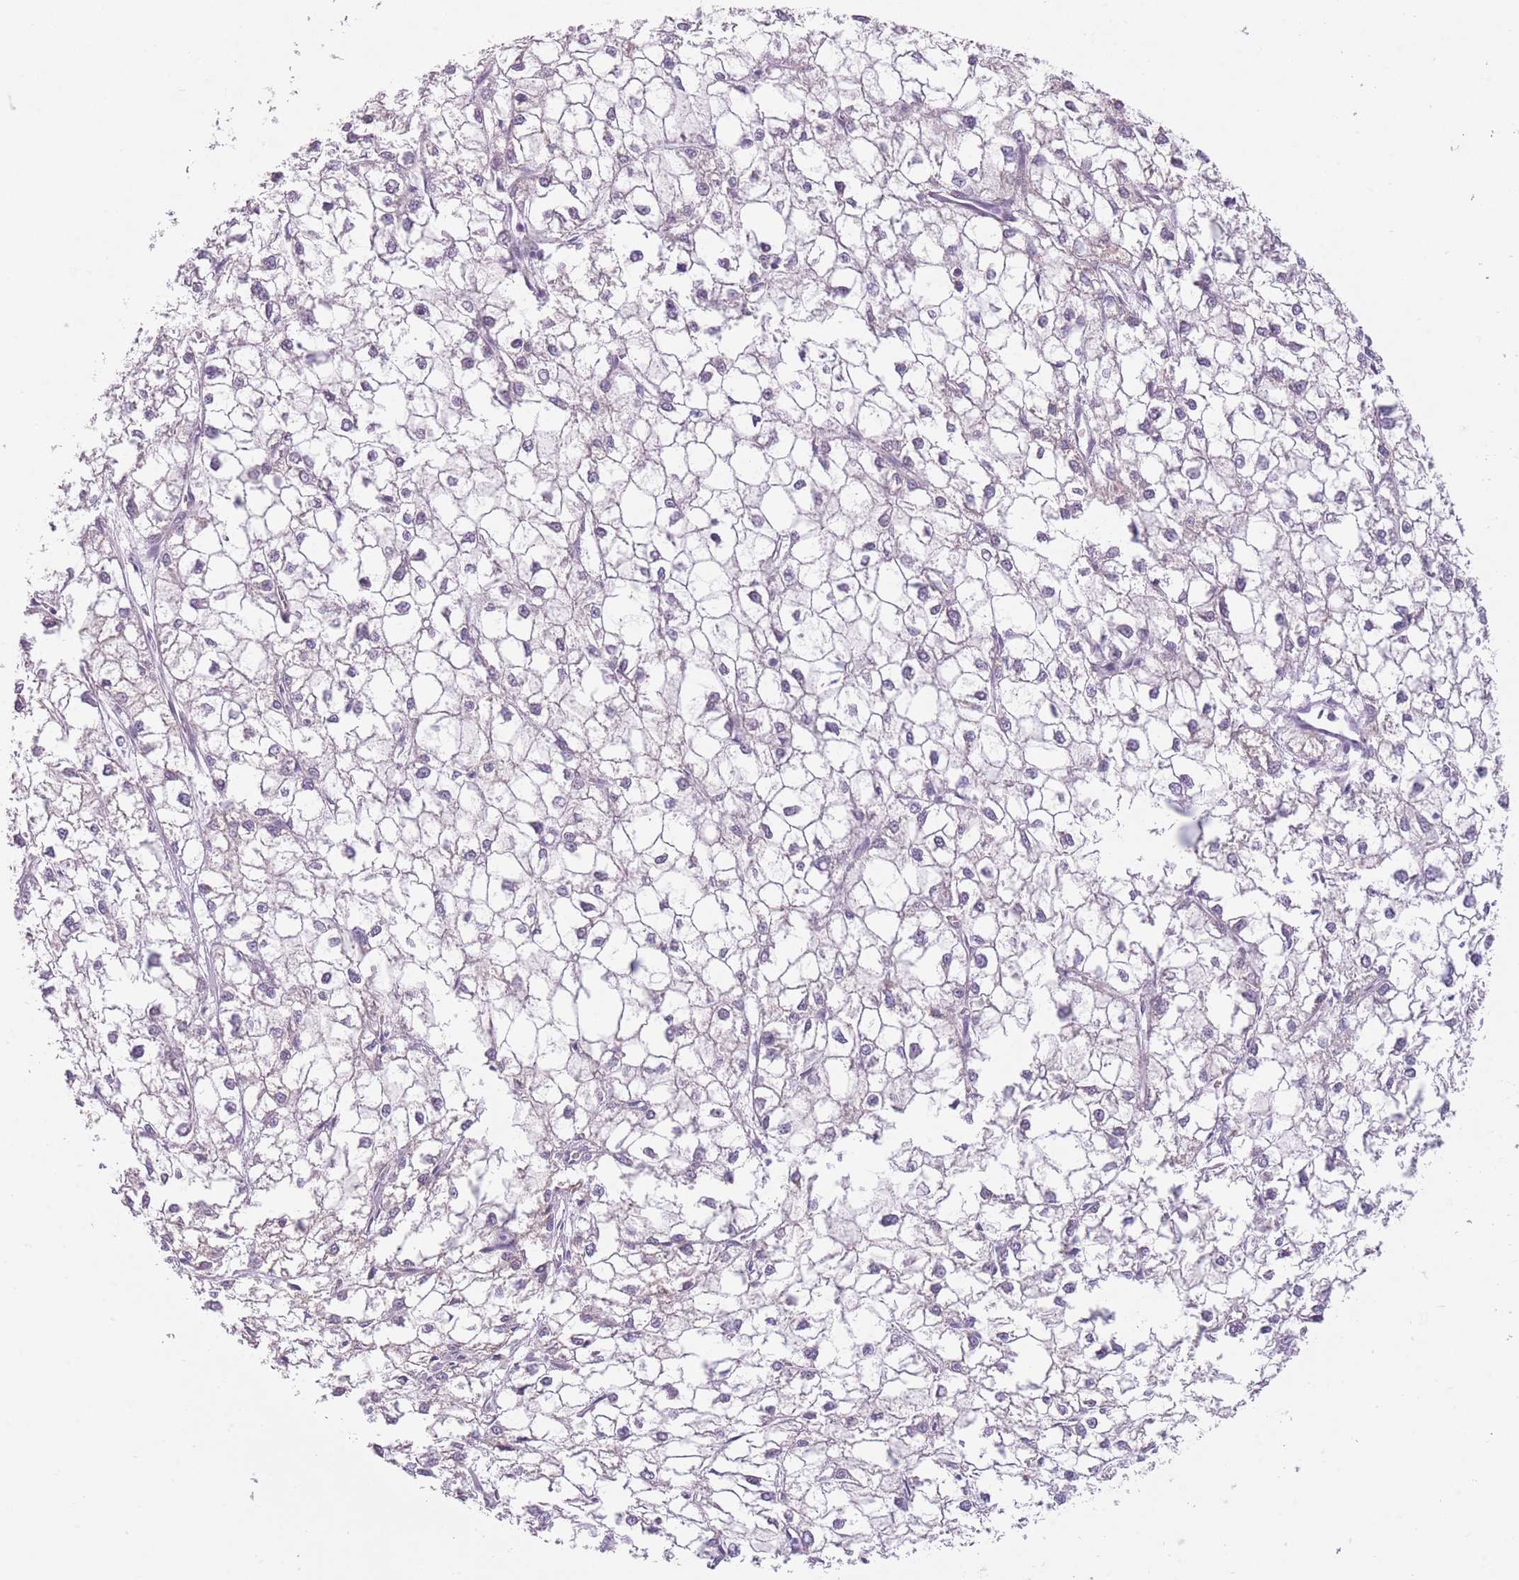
{"staining": {"intensity": "negative", "quantity": "none", "location": "none"}, "tissue": "liver cancer", "cell_type": "Tumor cells", "image_type": "cancer", "snomed": [{"axis": "morphology", "description": "Carcinoma, Hepatocellular, NOS"}, {"axis": "topography", "description": "Liver"}], "caption": "Liver cancer (hepatocellular carcinoma) was stained to show a protein in brown. There is no significant positivity in tumor cells.", "gene": "TMEM236", "patient": {"sex": "female", "age": 43}}